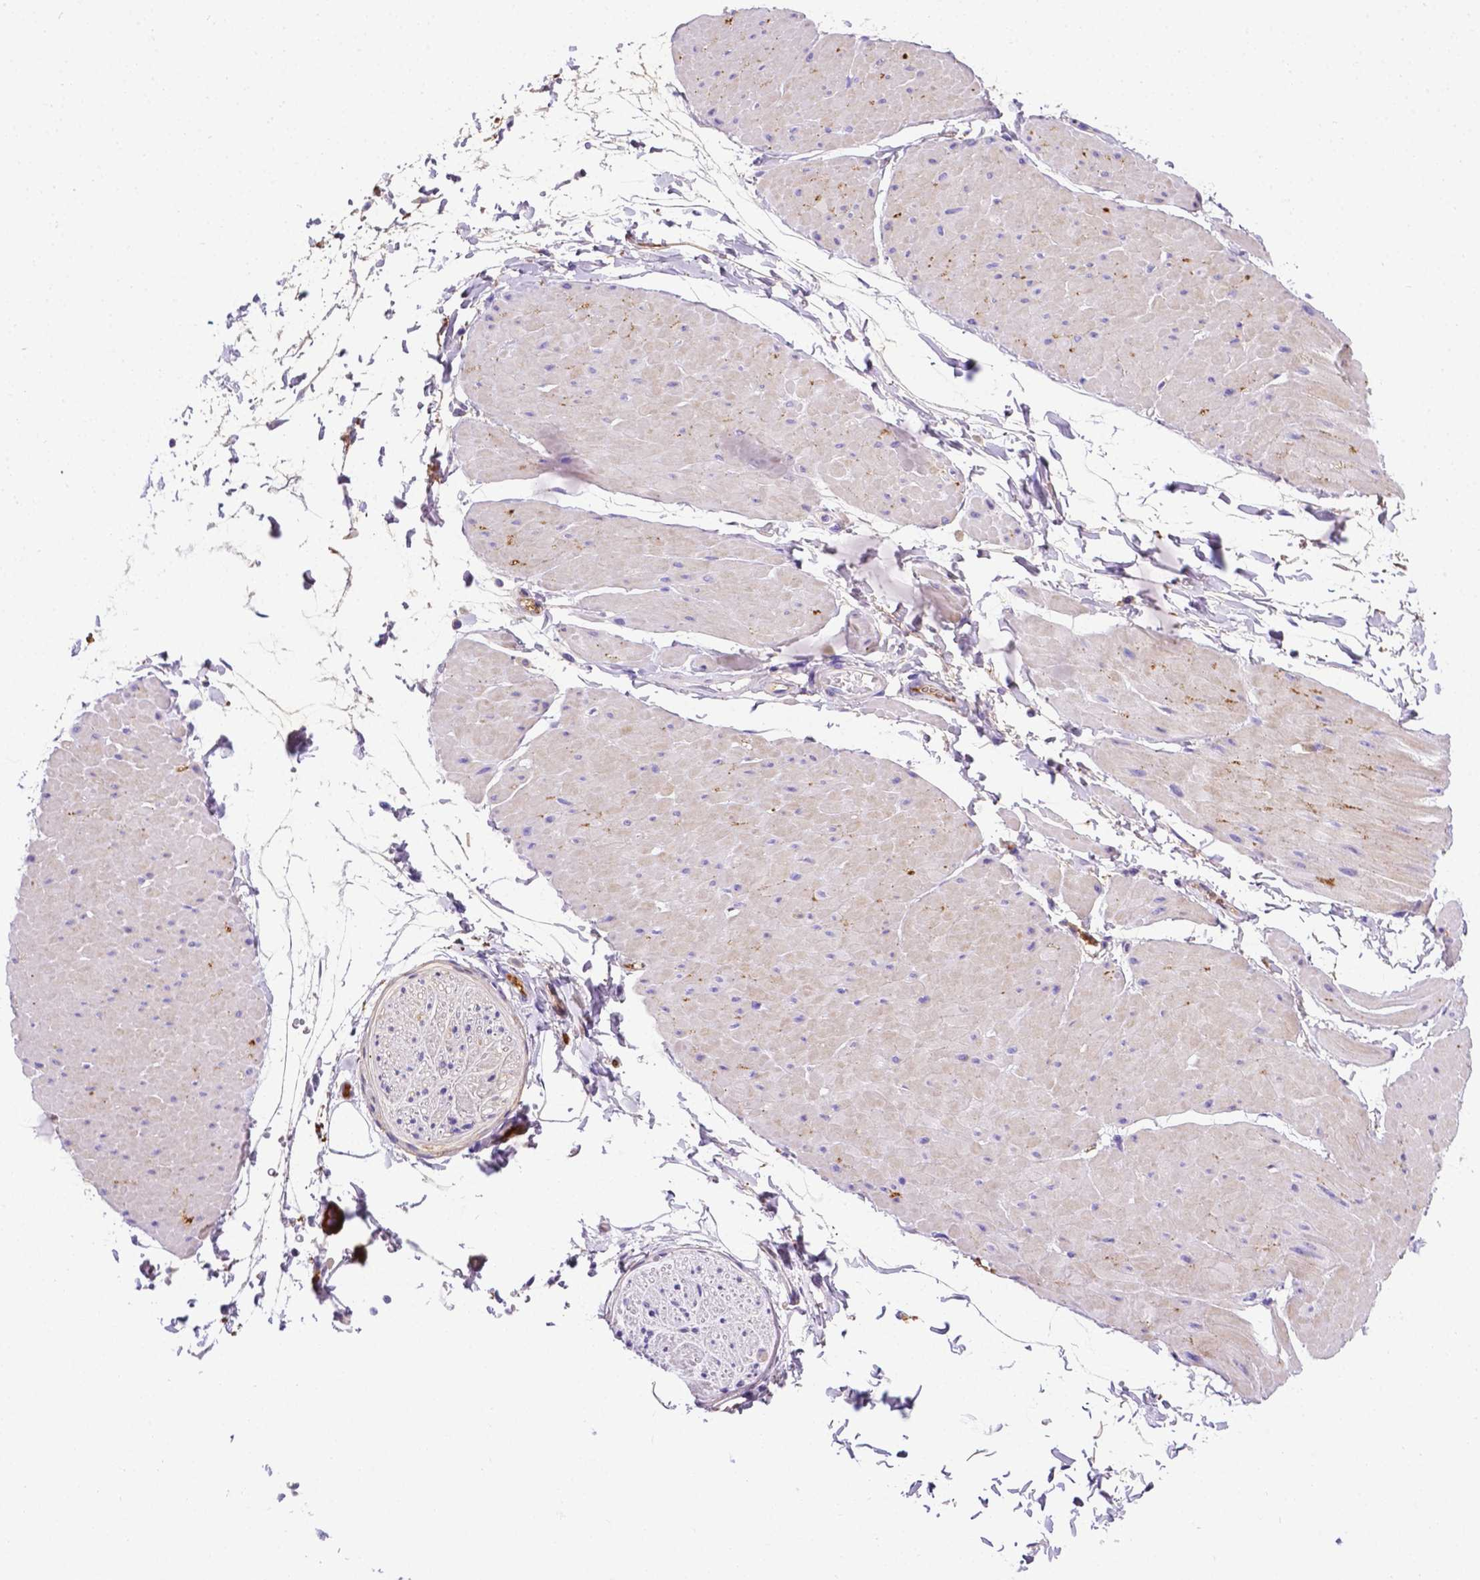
{"staining": {"intensity": "negative", "quantity": "none", "location": "none"}, "tissue": "adipose tissue", "cell_type": "Adipocytes", "image_type": "normal", "snomed": [{"axis": "morphology", "description": "Normal tissue, NOS"}, {"axis": "topography", "description": "Smooth muscle"}, {"axis": "topography", "description": "Peripheral nerve tissue"}], "caption": "Immunohistochemistry micrograph of unremarkable adipose tissue stained for a protein (brown), which exhibits no positivity in adipocytes.", "gene": "APOE", "patient": {"sex": "male", "age": 58}}